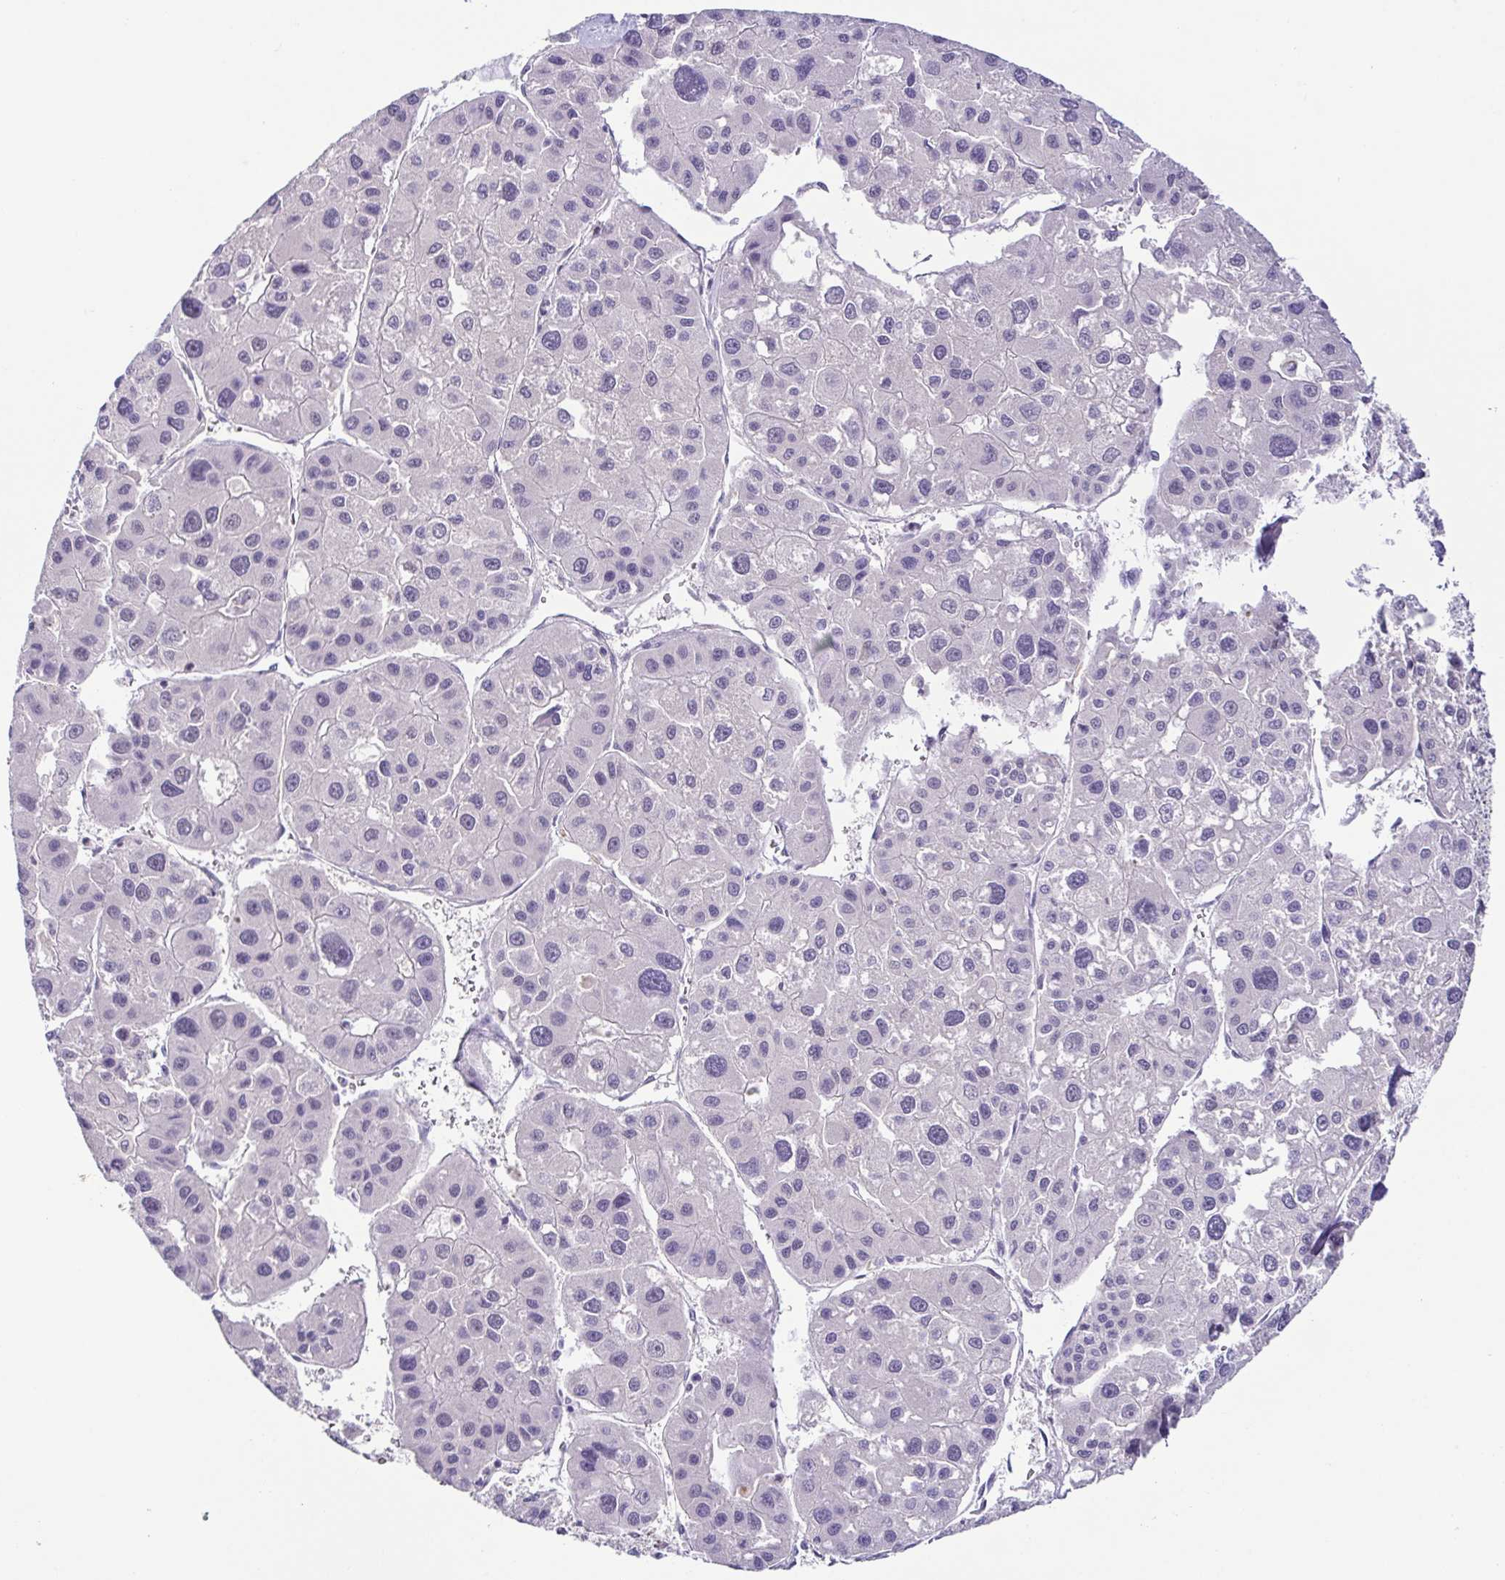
{"staining": {"intensity": "negative", "quantity": "none", "location": "none"}, "tissue": "liver cancer", "cell_type": "Tumor cells", "image_type": "cancer", "snomed": [{"axis": "morphology", "description": "Carcinoma, Hepatocellular, NOS"}, {"axis": "topography", "description": "Liver"}], "caption": "Liver cancer stained for a protein using IHC shows no staining tumor cells.", "gene": "TERT", "patient": {"sex": "male", "age": 73}}